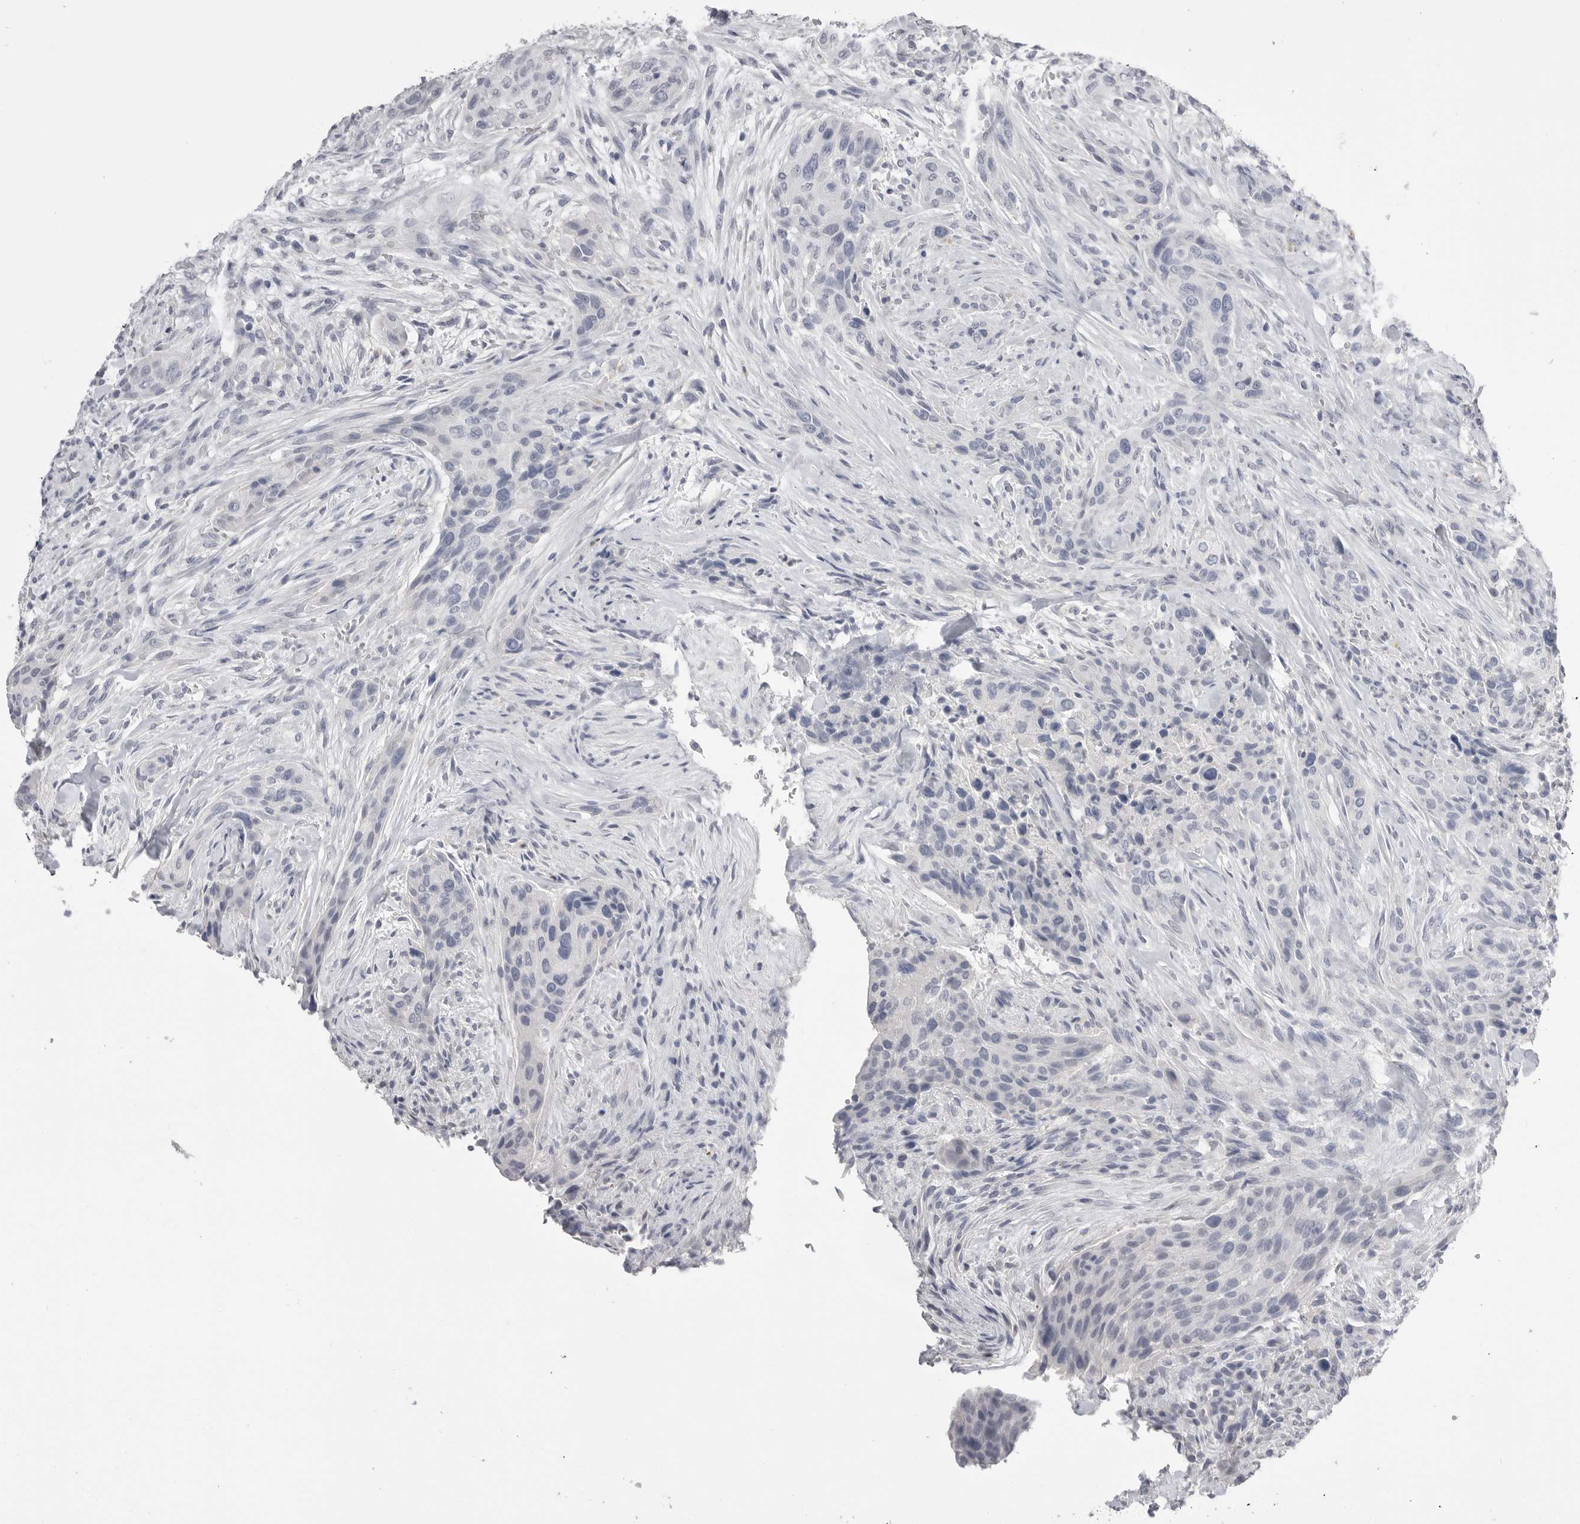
{"staining": {"intensity": "negative", "quantity": "none", "location": "none"}, "tissue": "urothelial cancer", "cell_type": "Tumor cells", "image_type": "cancer", "snomed": [{"axis": "morphology", "description": "Urothelial carcinoma, High grade"}, {"axis": "topography", "description": "Urinary bladder"}], "caption": "High power microscopy histopathology image of an IHC micrograph of high-grade urothelial carcinoma, revealing no significant positivity in tumor cells.", "gene": "CPB1", "patient": {"sex": "male", "age": 35}}